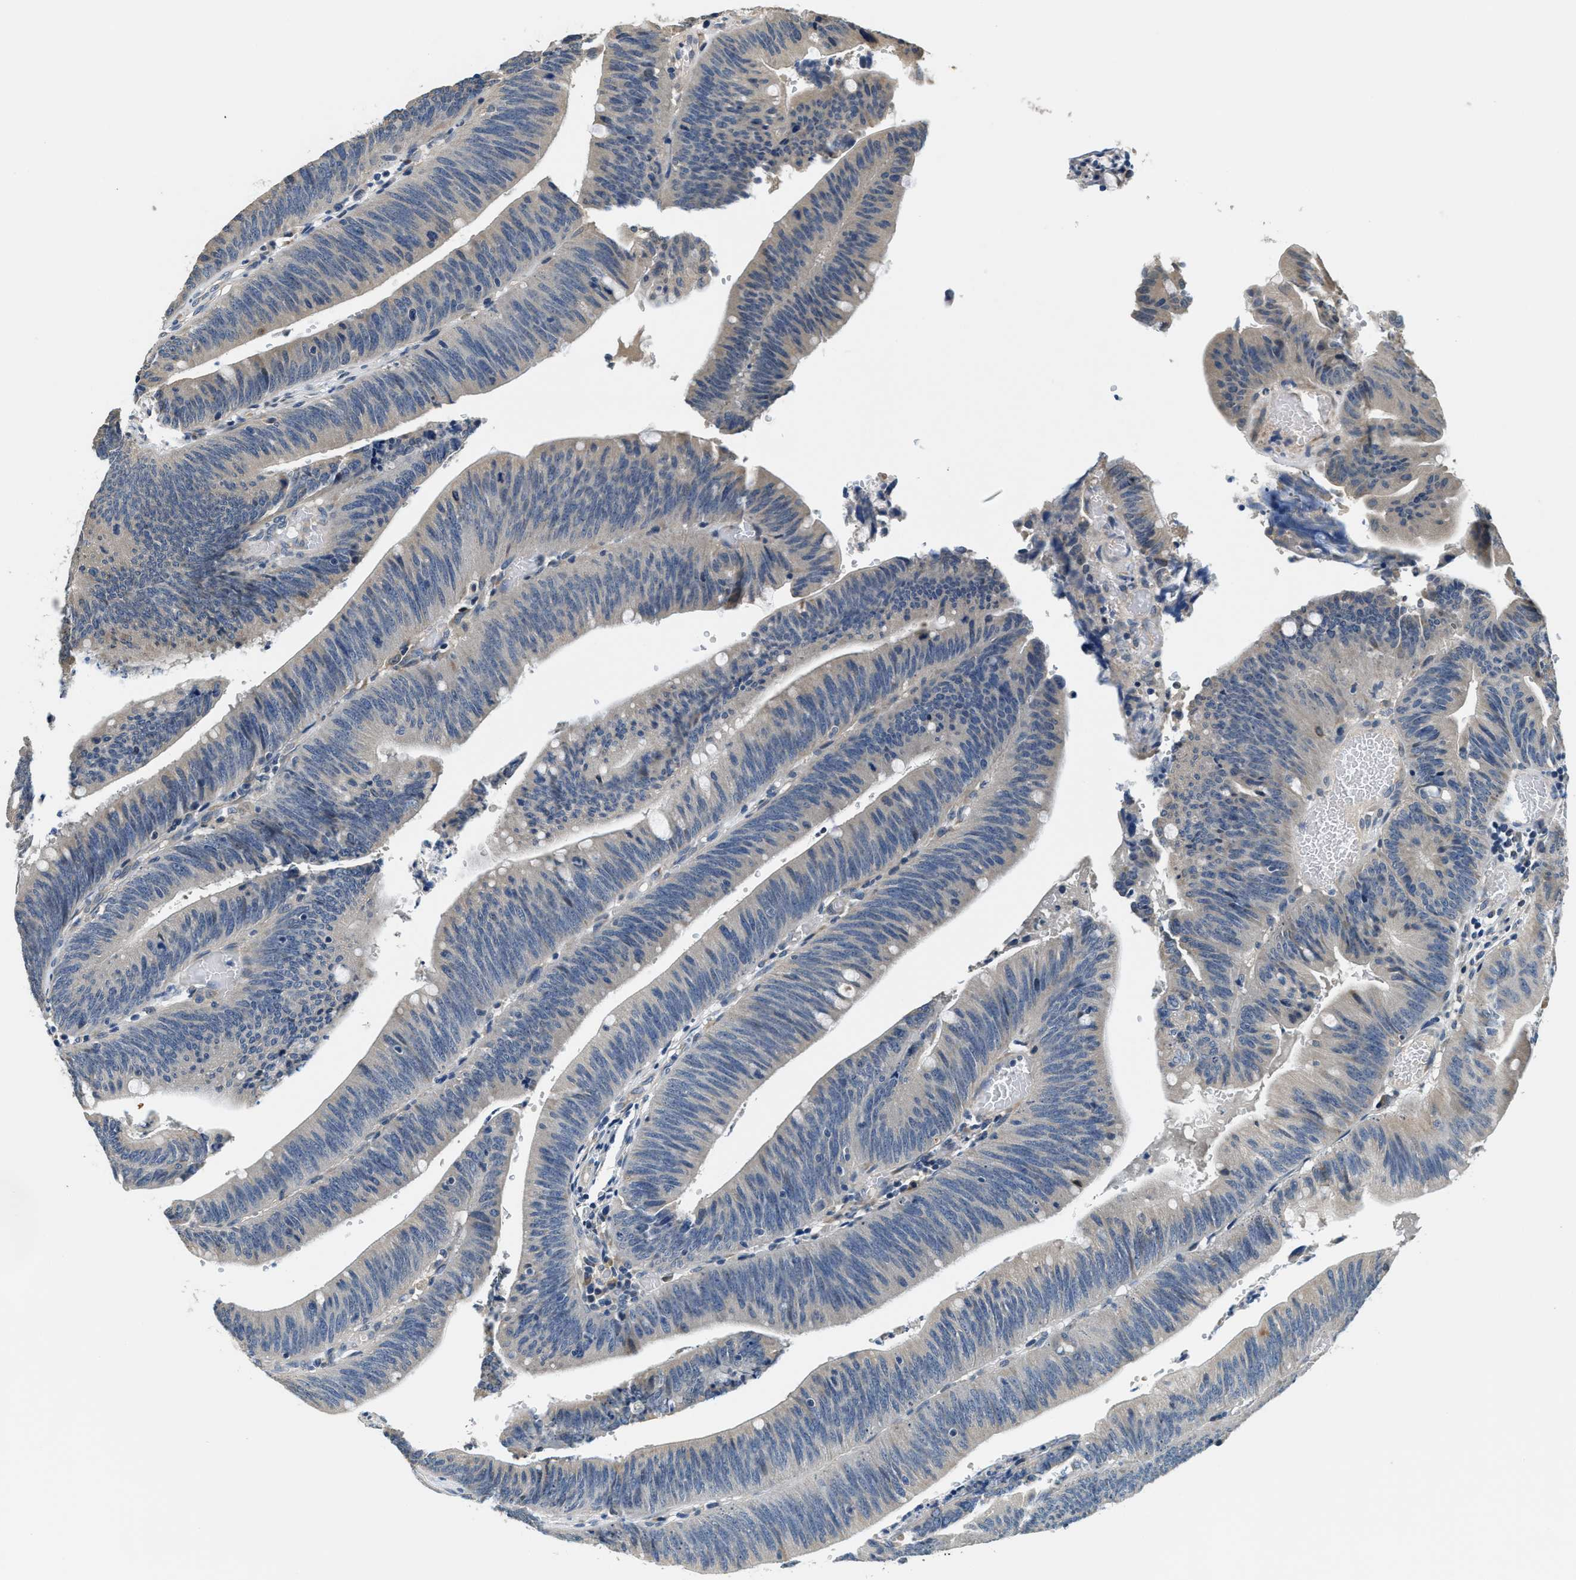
{"staining": {"intensity": "negative", "quantity": "none", "location": "none"}, "tissue": "colorectal cancer", "cell_type": "Tumor cells", "image_type": "cancer", "snomed": [{"axis": "morphology", "description": "Normal tissue, NOS"}, {"axis": "morphology", "description": "Adenocarcinoma, NOS"}, {"axis": "topography", "description": "Rectum"}], "caption": "Tumor cells are negative for protein expression in human colorectal cancer (adenocarcinoma). Brightfield microscopy of IHC stained with DAB (brown) and hematoxylin (blue), captured at high magnification.", "gene": "ALDH3A2", "patient": {"sex": "female", "age": 66}}